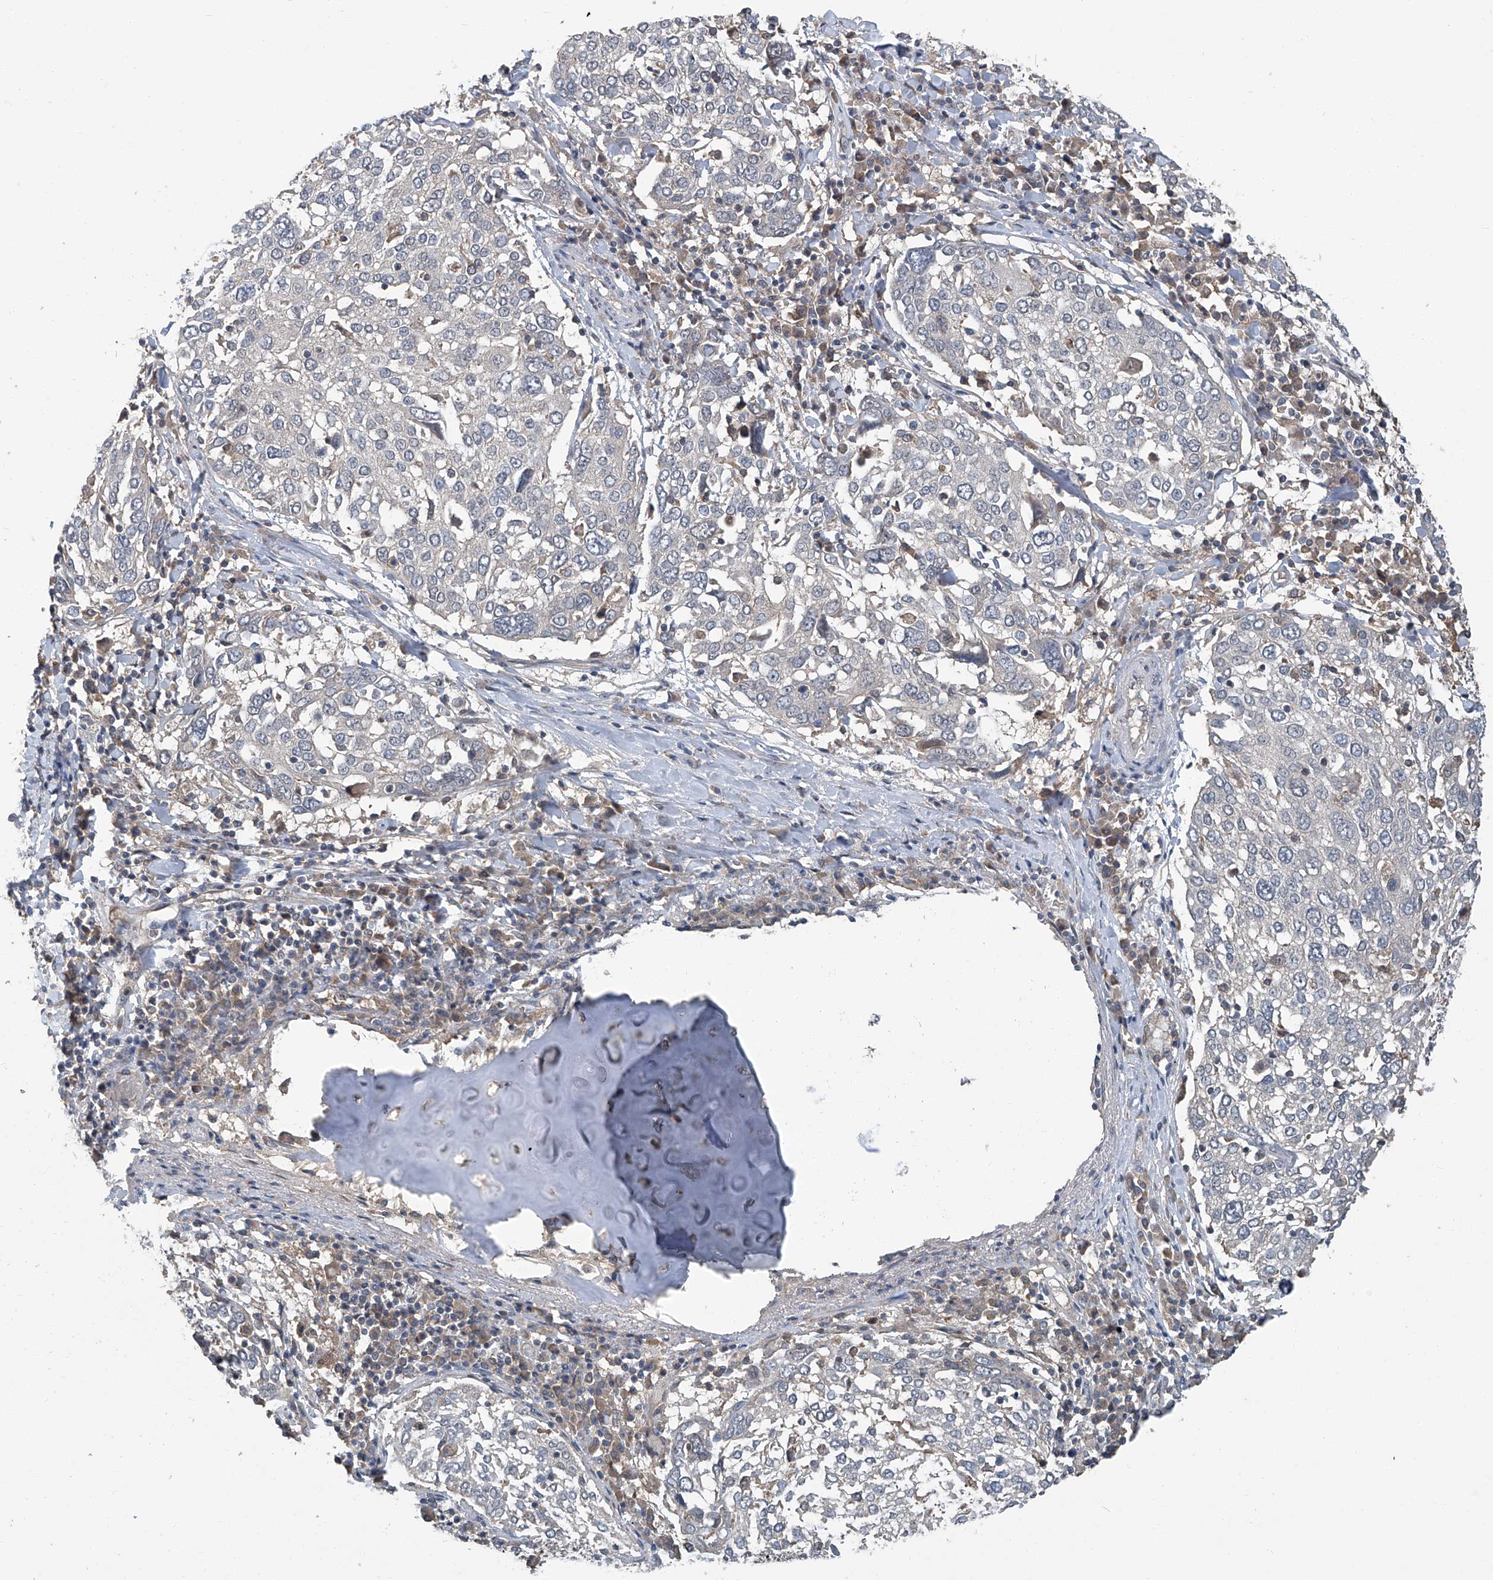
{"staining": {"intensity": "negative", "quantity": "none", "location": "none"}, "tissue": "lung cancer", "cell_type": "Tumor cells", "image_type": "cancer", "snomed": [{"axis": "morphology", "description": "Squamous cell carcinoma, NOS"}, {"axis": "topography", "description": "Lung"}], "caption": "IHC of human squamous cell carcinoma (lung) shows no positivity in tumor cells. (DAB (3,3'-diaminobenzidine) immunohistochemistry (IHC), high magnification).", "gene": "ANKRD34A", "patient": {"sex": "male", "age": 65}}